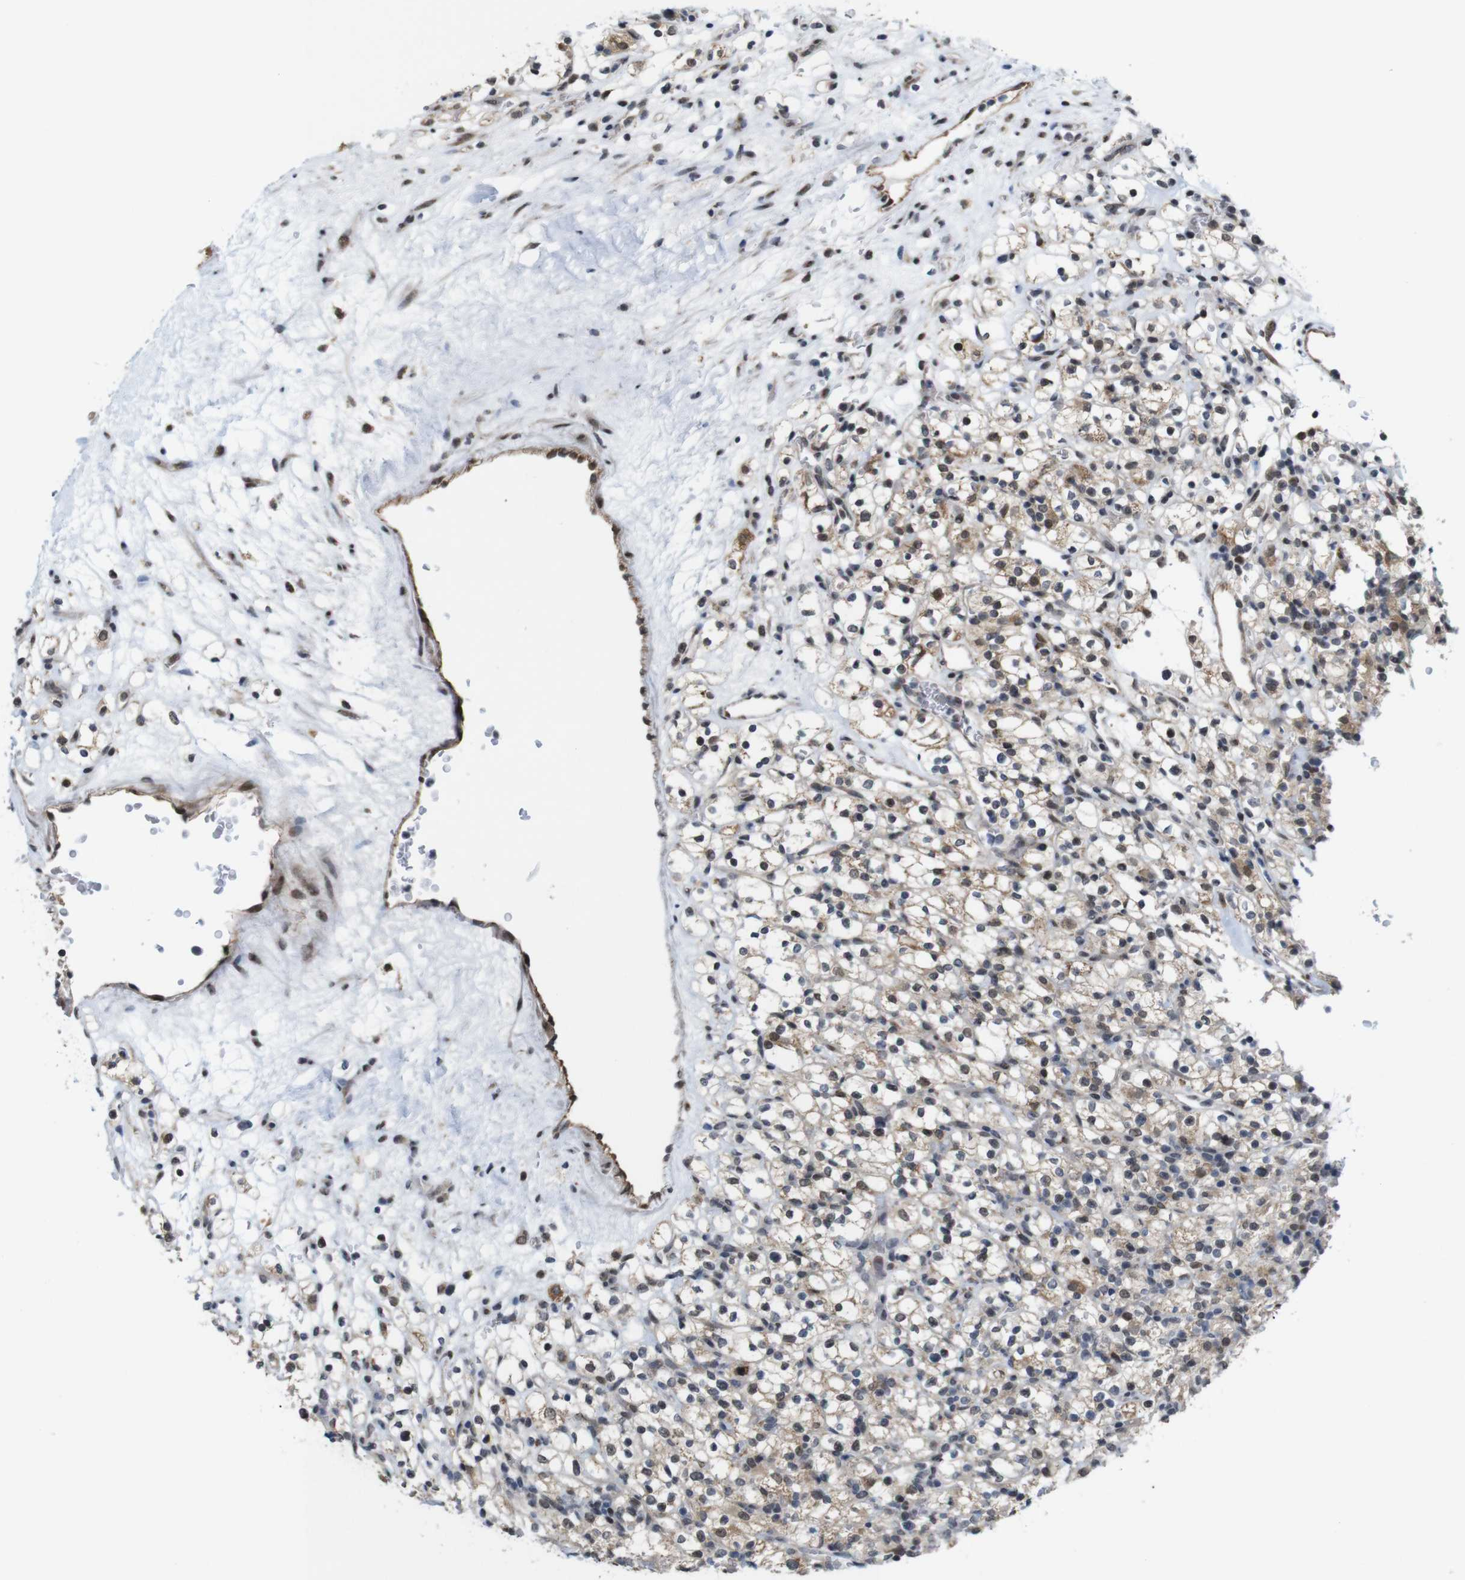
{"staining": {"intensity": "moderate", "quantity": ">75%", "location": "cytoplasmic/membranous,nuclear"}, "tissue": "renal cancer", "cell_type": "Tumor cells", "image_type": "cancer", "snomed": [{"axis": "morphology", "description": "Normal tissue, NOS"}, {"axis": "morphology", "description": "Adenocarcinoma, NOS"}, {"axis": "topography", "description": "Kidney"}], "caption": "Renal cancer was stained to show a protein in brown. There is medium levels of moderate cytoplasmic/membranous and nuclear positivity in about >75% of tumor cells. The staining was performed using DAB (3,3'-diaminobenzidine), with brown indicating positive protein expression. Nuclei are stained blue with hematoxylin.", "gene": "PNMA8A", "patient": {"sex": "female", "age": 72}}